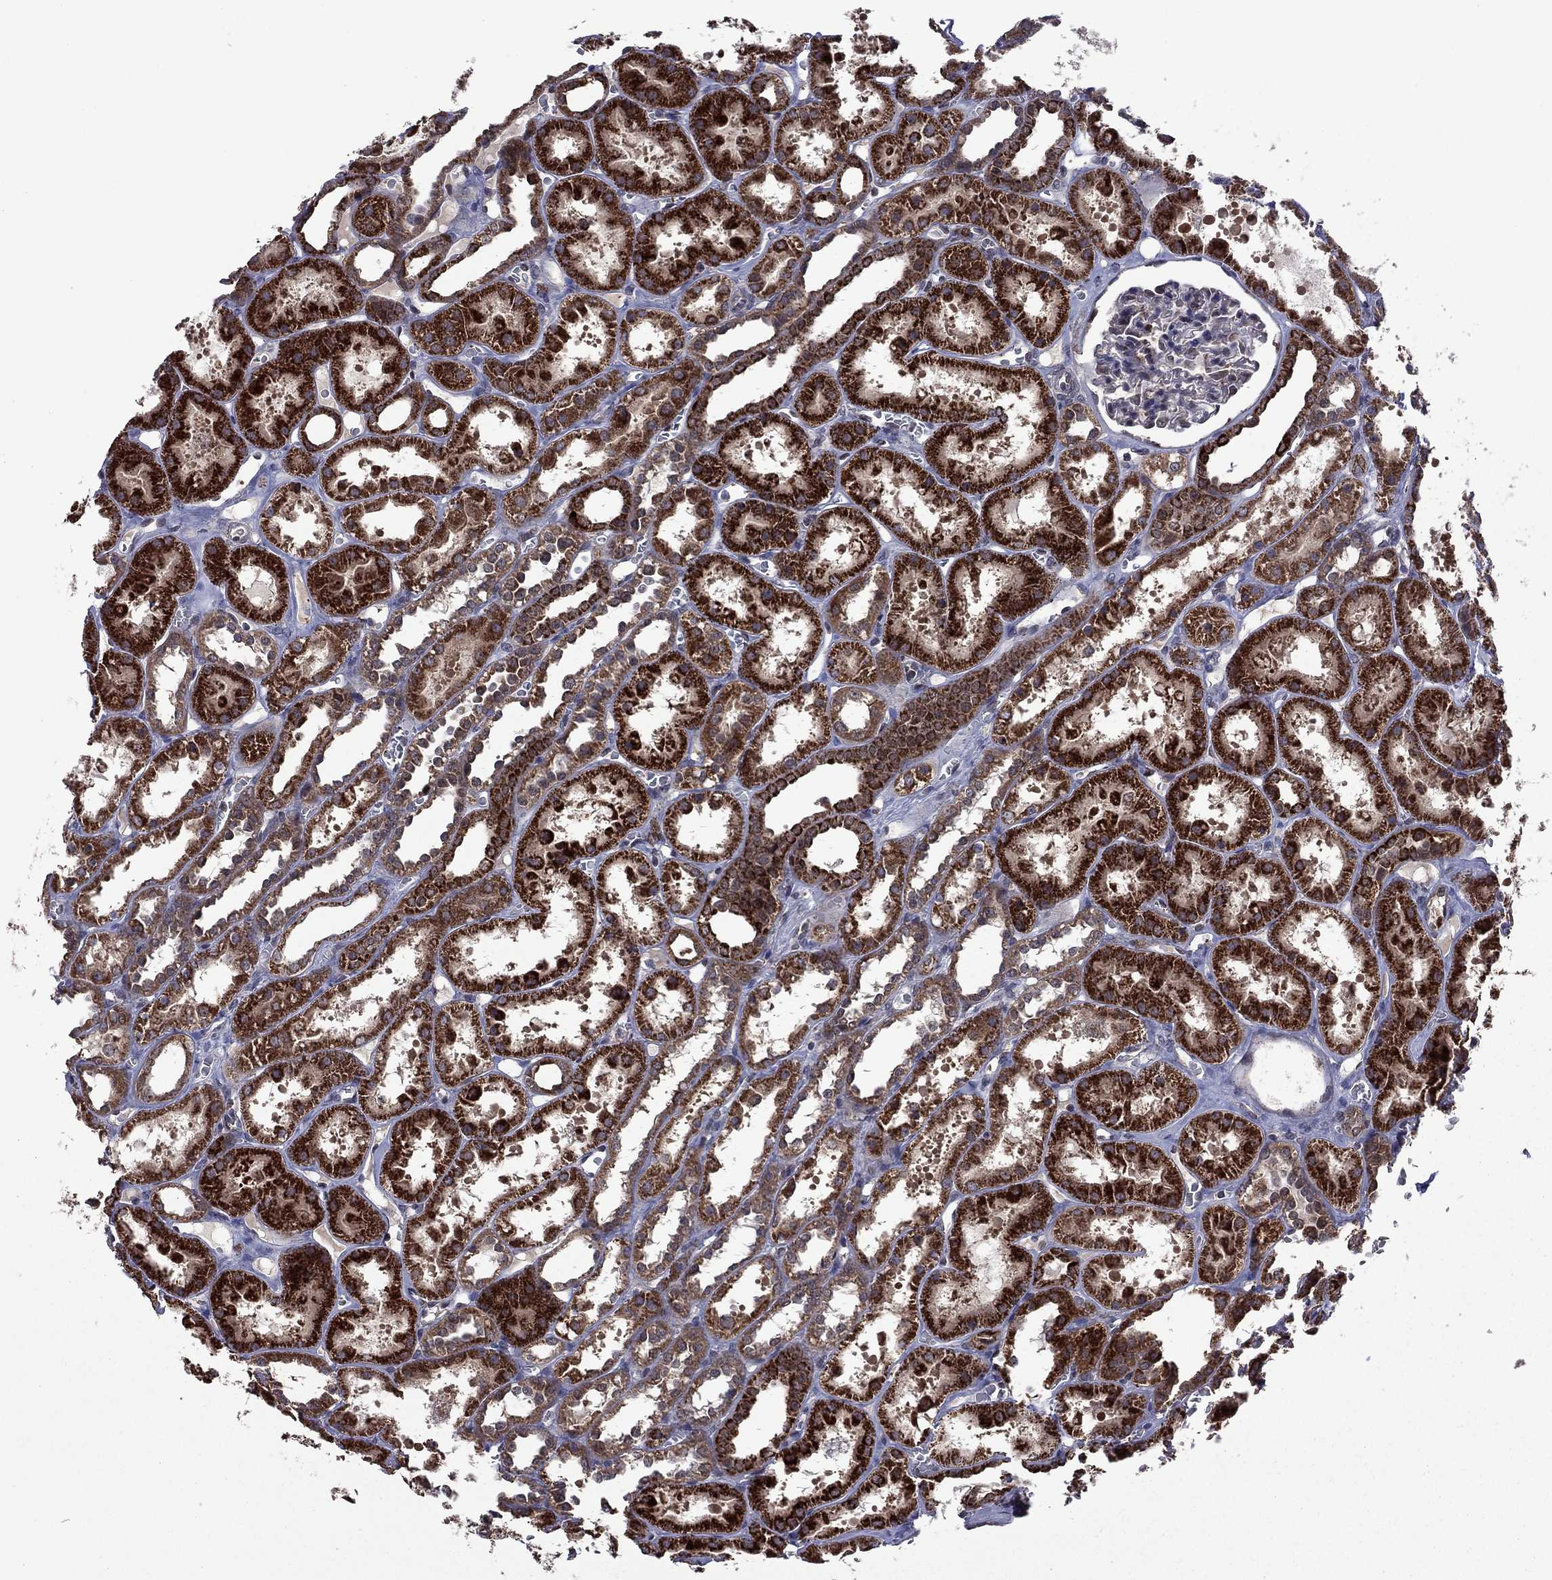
{"staining": {"intensity": "negative", "quantity": "none", "location": "none"}, "tissue": "kidney", "cell_type": "Cells in glomeruli", "image_type": "normal", "snomed": [{"axis": "morphology", "description": "Normal tissue, NOS"}, {"axis": "topography", "description": "Kidney"}], "caption": "Cells in glomeruli are negative for protein expression in benign human kidney. The staining was performed using DAB to visualize the protein expression in brown, while the nuclei were stained in blue with hematoxylin (Magnification: 20x).", "gene": "GPAA1", "patient": {"sex": "female", "age": 41}}